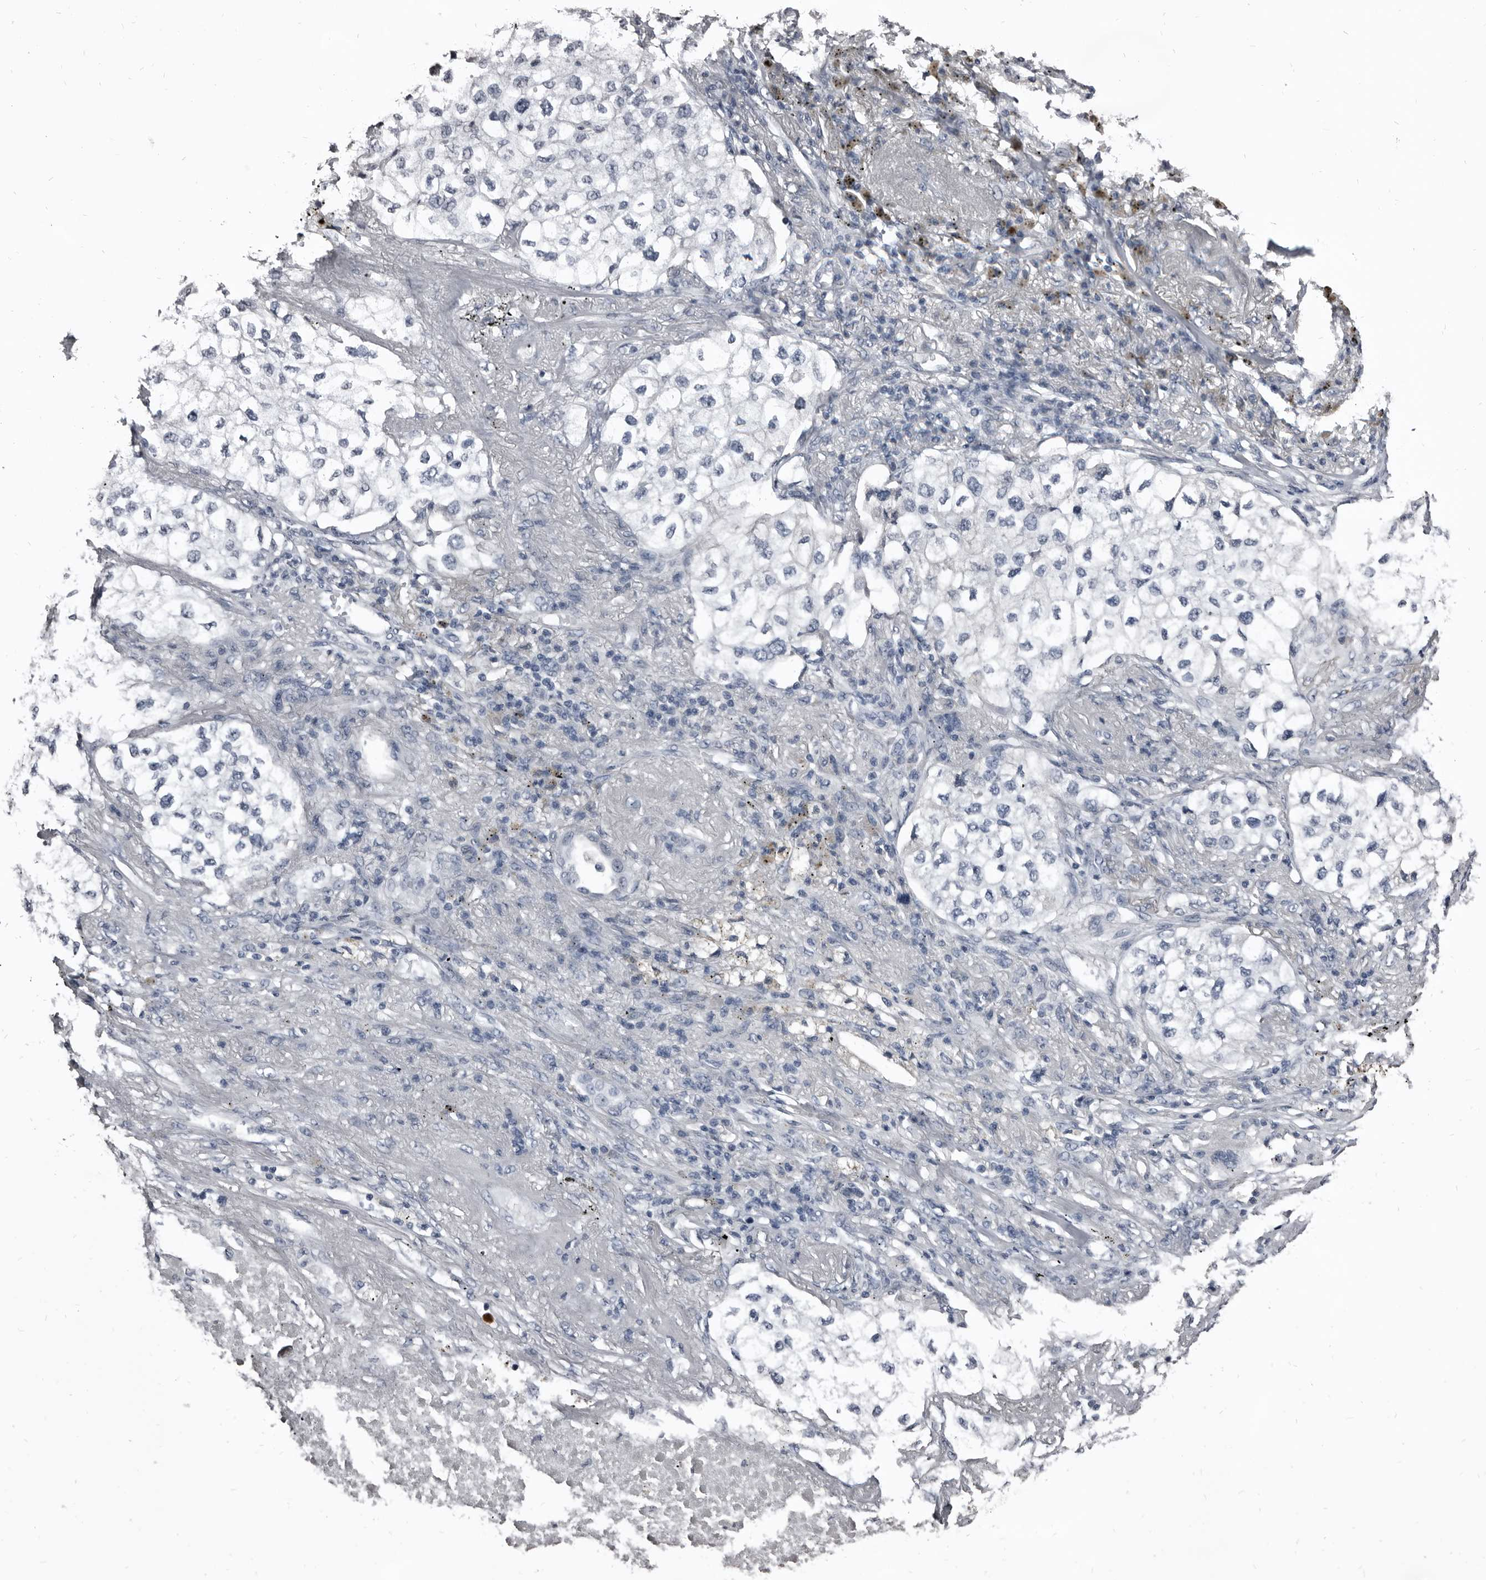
{"staining": {"intensity": "negative", "quantity": "none", "location": "none"}, "tissue": "lung cancer", "cell_type": "Tumor cells", "image_type": "cancer", "snomed": [{"axis": "morphology", "description": "Adenocarcinoma, NOS"}, {"axis": "topography", "description": "Lung"}], "caption": "Immunohistochemical staining of human adenocarcinoma (lung) reveals no significant staining in tumor cells.", "gene": "GREB1", "patient": {"sex": "male", "age": 63}}